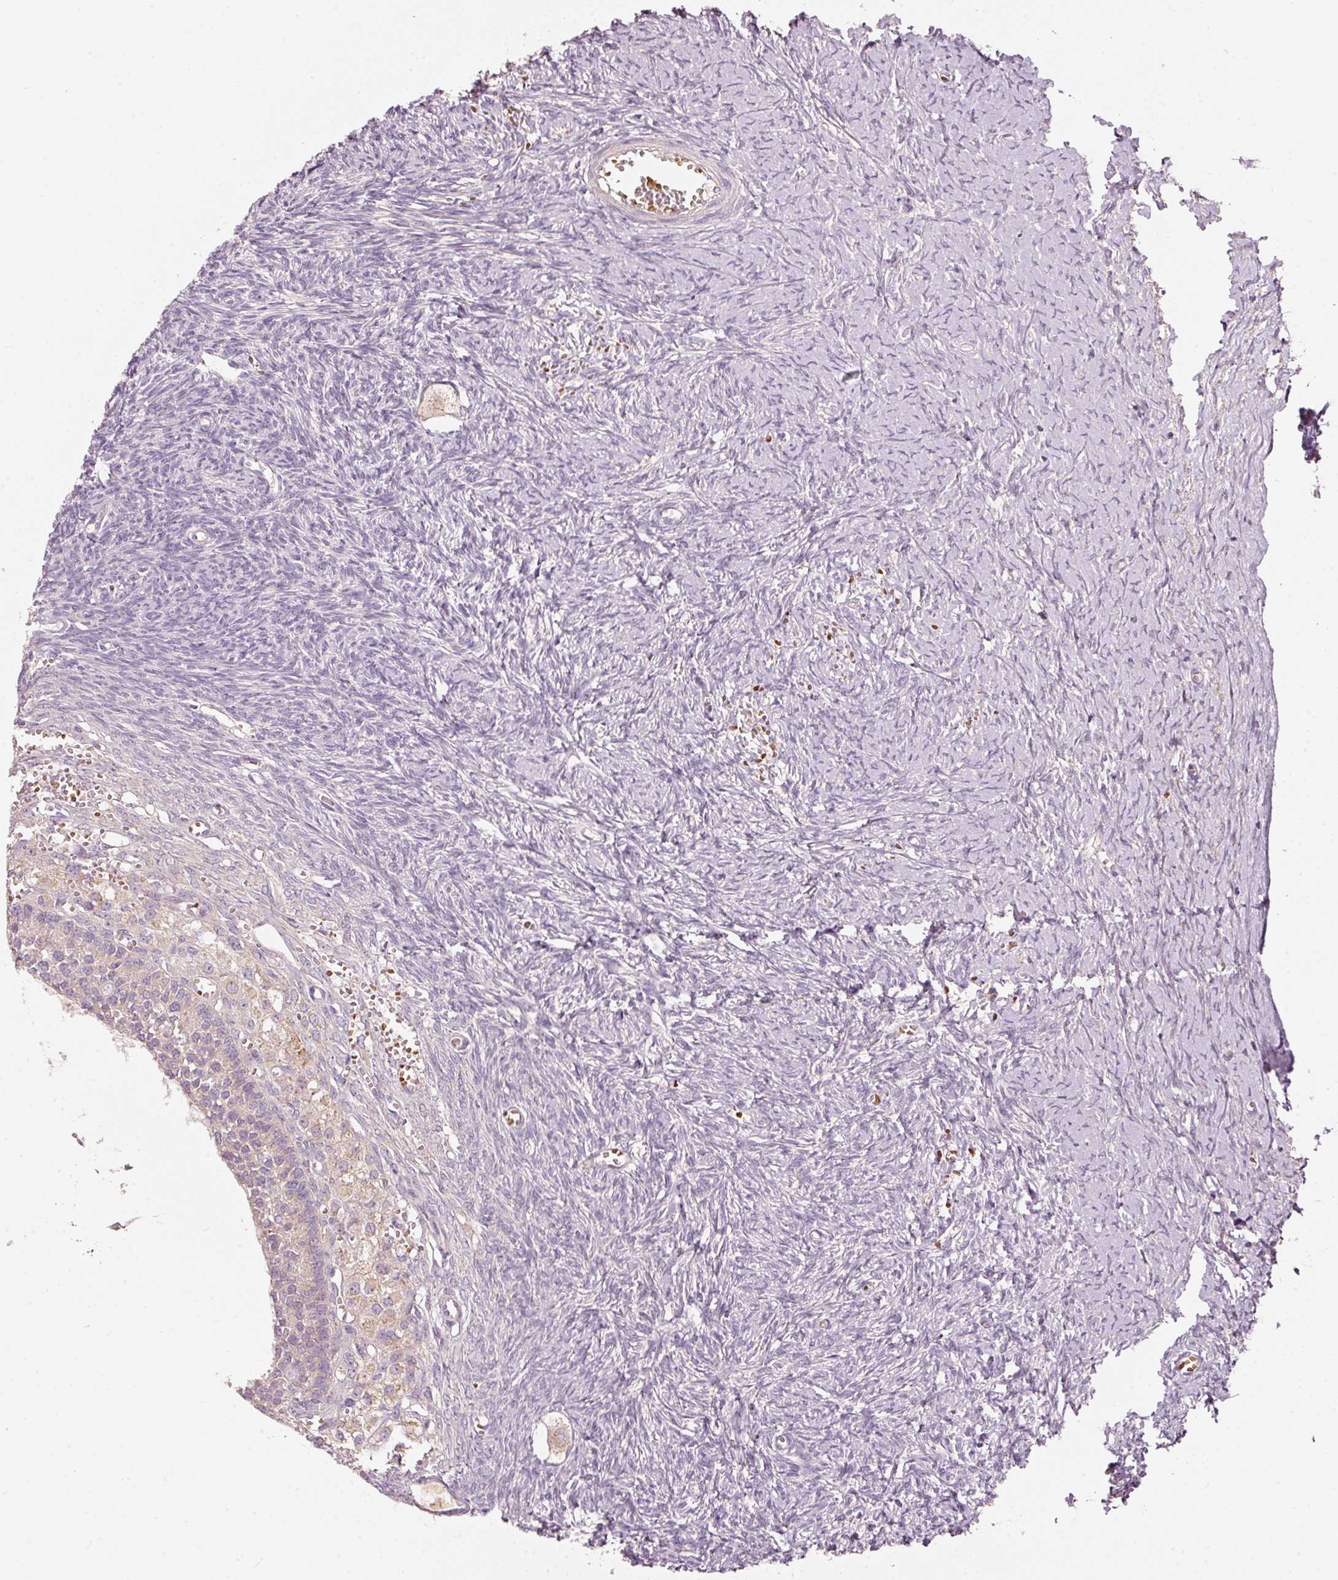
{"staining": {"intensity": "weak", "quantity": ">75%", "location": "cytoplasmic/membranous"}, "tissue": "ovary", "cell_type": "Follicle cells", "image_type": "normal", "snomed": [{"axis": "morphology", "description": "Normal tissue, NOS"}, {"axis": "topography", "description": "Ovary"}], "caption": "DAB (3,3'-diaminobenzidine) immunohistochemical staining of normal human ovary exhibits weak cytoplasmic/membranous protein positivity in approximately >75% of follicle cells.", "gene": "KLHL21", "patient": {"sex": "female", "age": 39}}